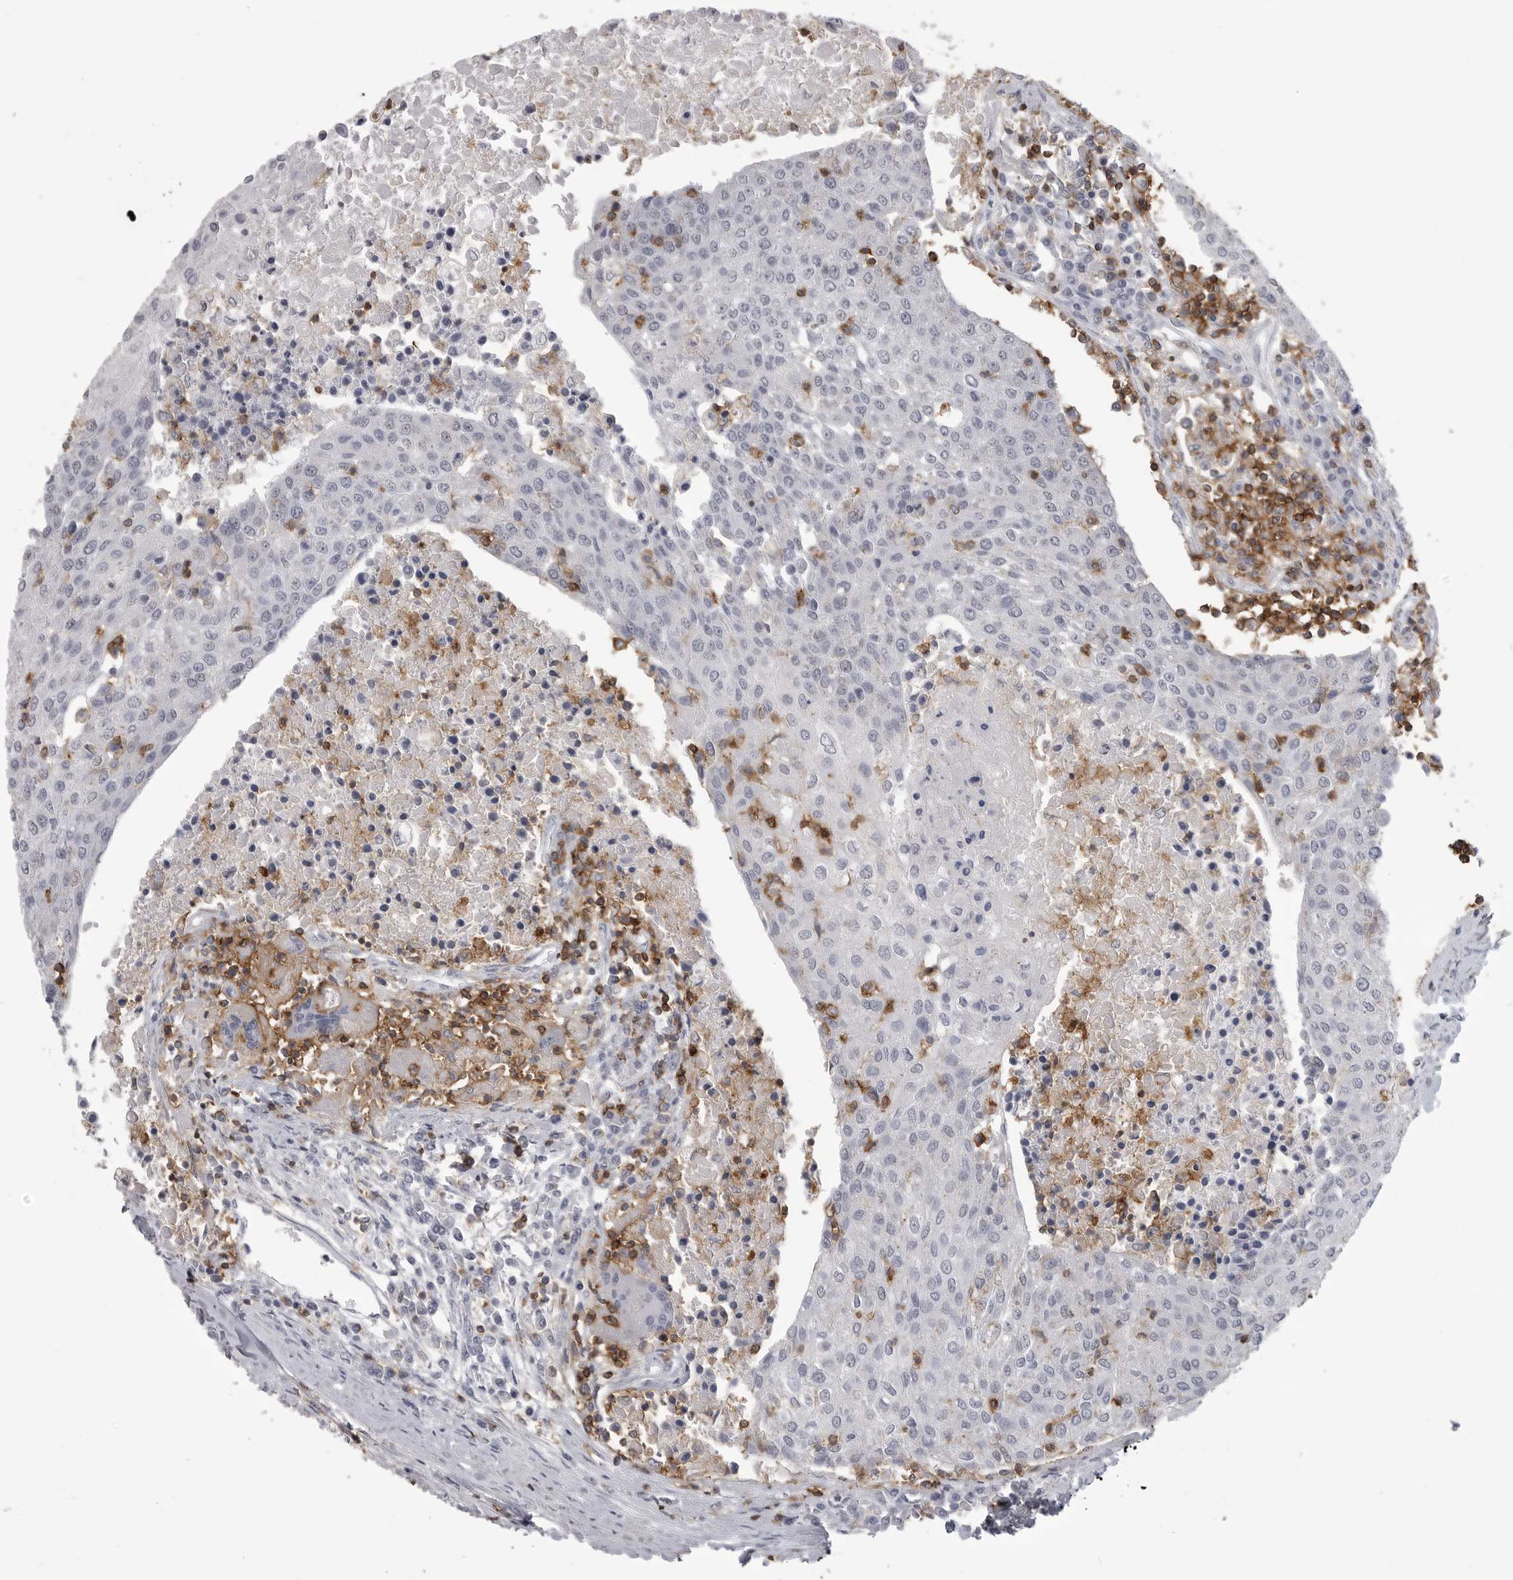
{"staining": {"intensity": "negative", "quantity": "none", "location": "none"}, "tissue": "urothelial cancer", "cell_type": "Tumor cells", "image_type": "cancer", "snomed": [{"axis": "morphology", "description": "Urothelial carcinoma, High grade"}, {"axis": "topography", "description": "Urinary bladder"}], "caption": "The immunohistochemistry histopathology image has no significant positivity in tumor cells of urothelial cancer tissue.", "gene": "ITGAL", "patient": {"sex": "female", "age": 85}}